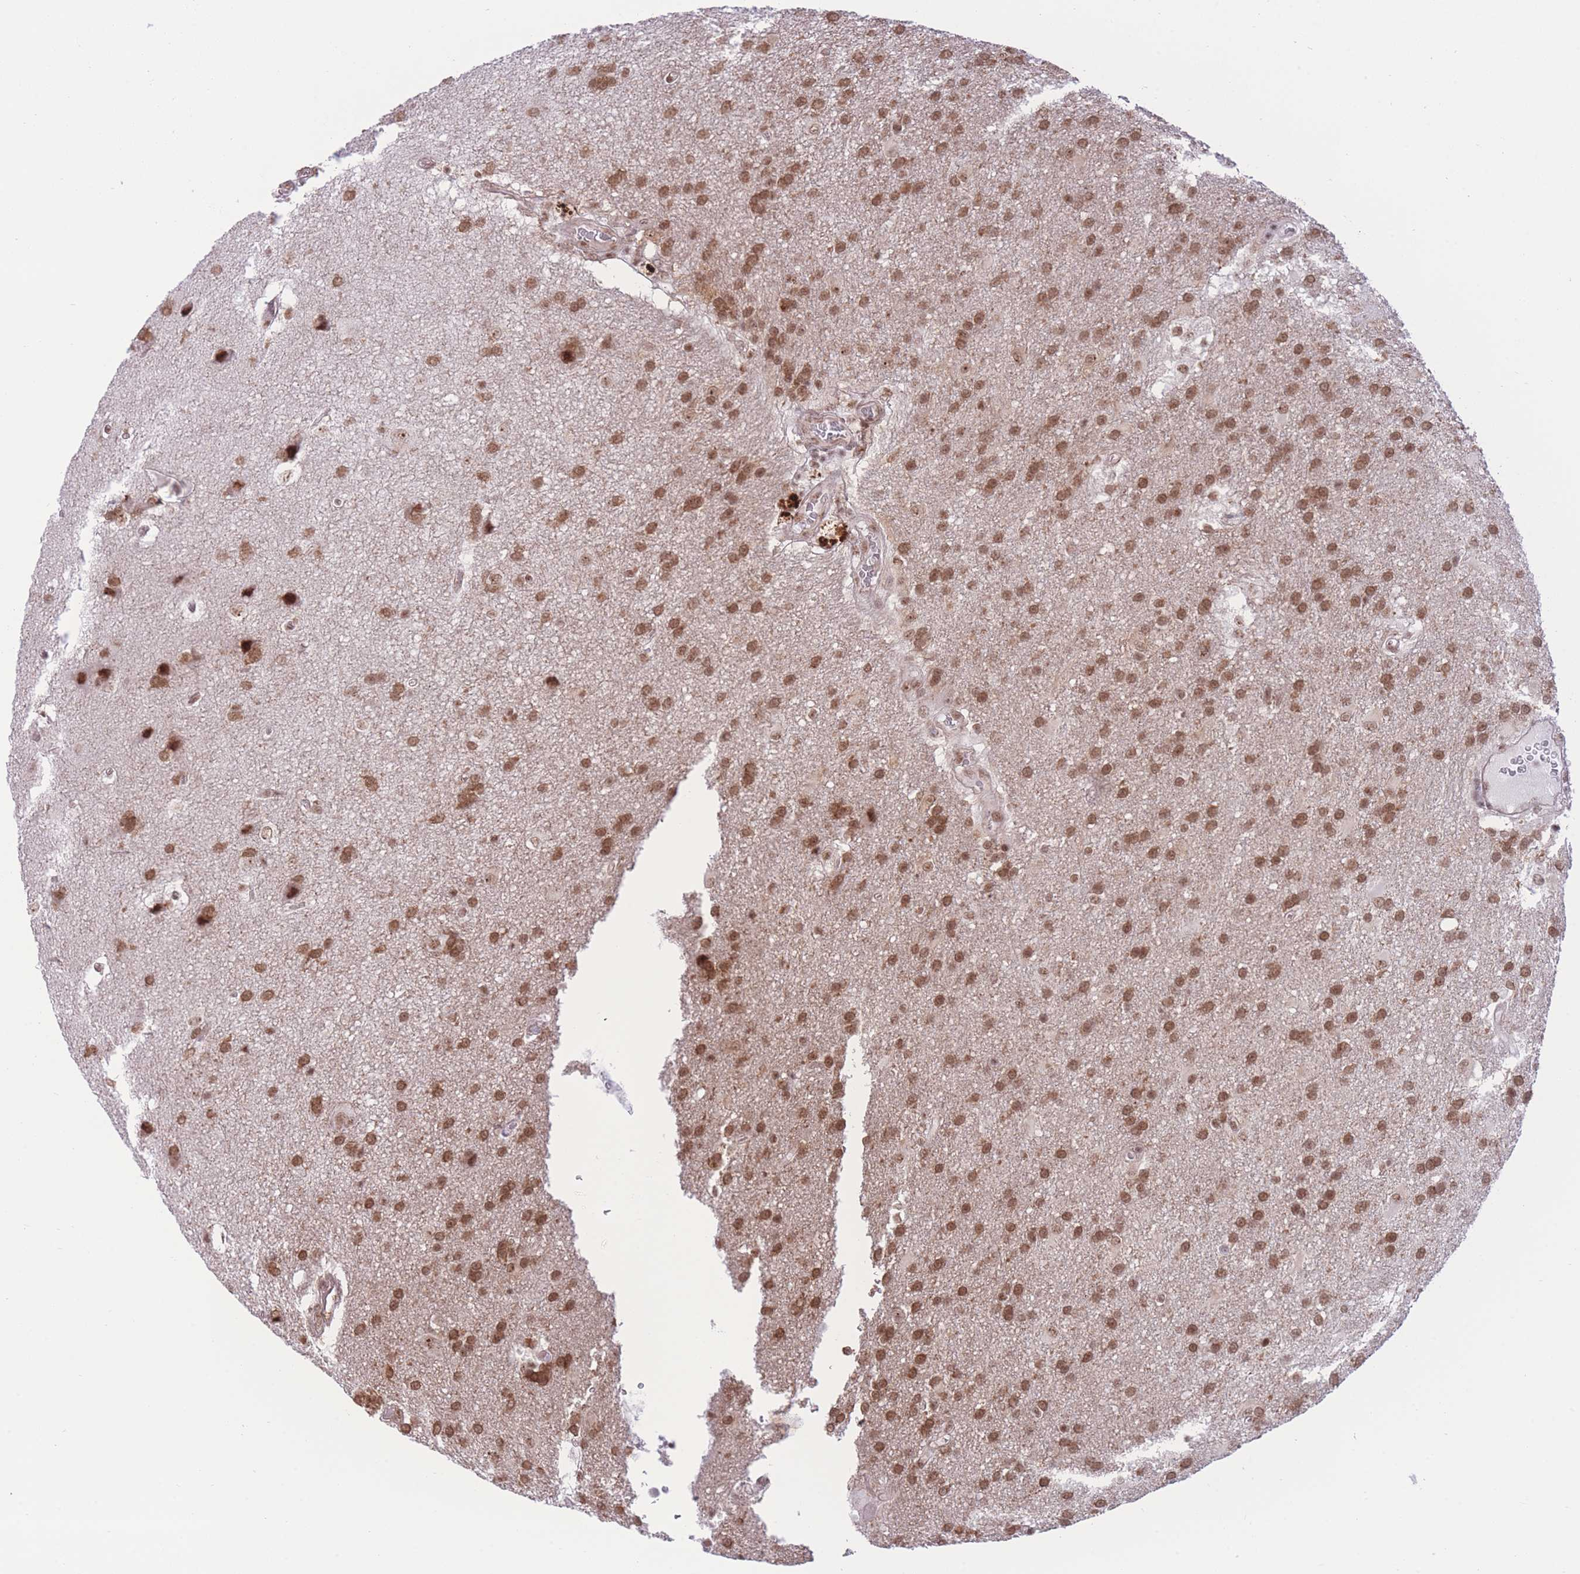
{"staining": {"intensity": "moderate", "quantity": ">75%", "location": "nuclear"}, "tissue": "glioma", "cell_type": "Tumor cells", "image_type": "cancer", "snomed": [{"axis": "morphology", "description": "Glioma, malignant, Low grade"}, {"axis": "topography", "description": "Brain"}], "caption": "This histopathology image reveals immunohistochemistry (IHC) staining of human glioma, with medium moderate nuclear positivity in about >75% of tumor cells.", "gene": "PCIF1", "patient": {"sex": "male", "age": 66}}